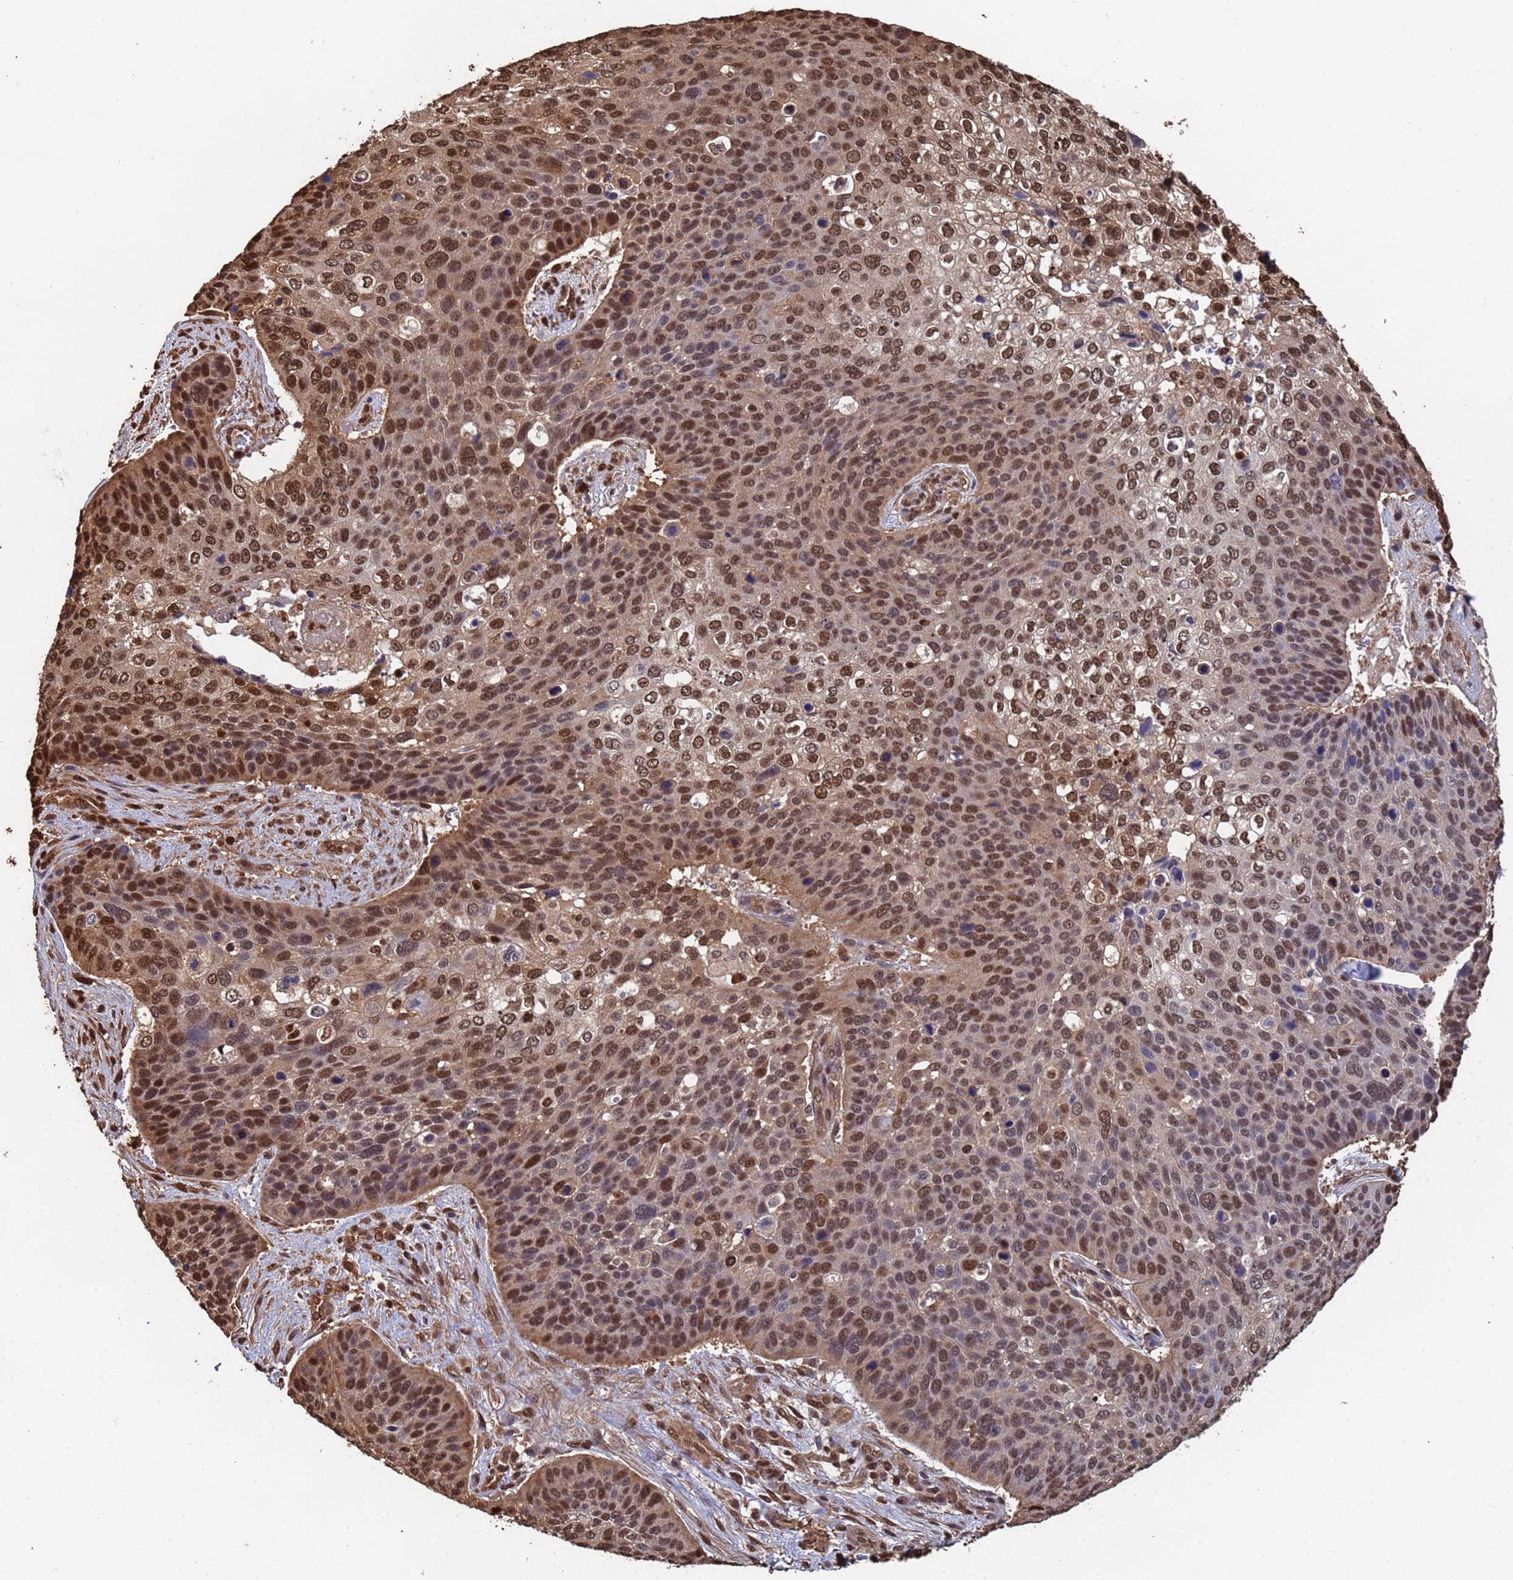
{"staining": {"intensity": "moderate", "quantity": ">75%", "location": "nuclear"}, "tissue": "skin cancer", "cell_type": "Tumor cells", "image_type": "cancer", "snomed": [{"axis": "morphology", "description": "Basal cell carcinoma"}, {"axis": "topography", "description": "Skin"}], "caption": "Protein staining of basal cell carcinoma (skin) tissue exhibits moderate nuclear positivity in approximately >75% of tumor cells.", "gene": "SUMO4", "patient": {"sex": "female", "age": 74}}